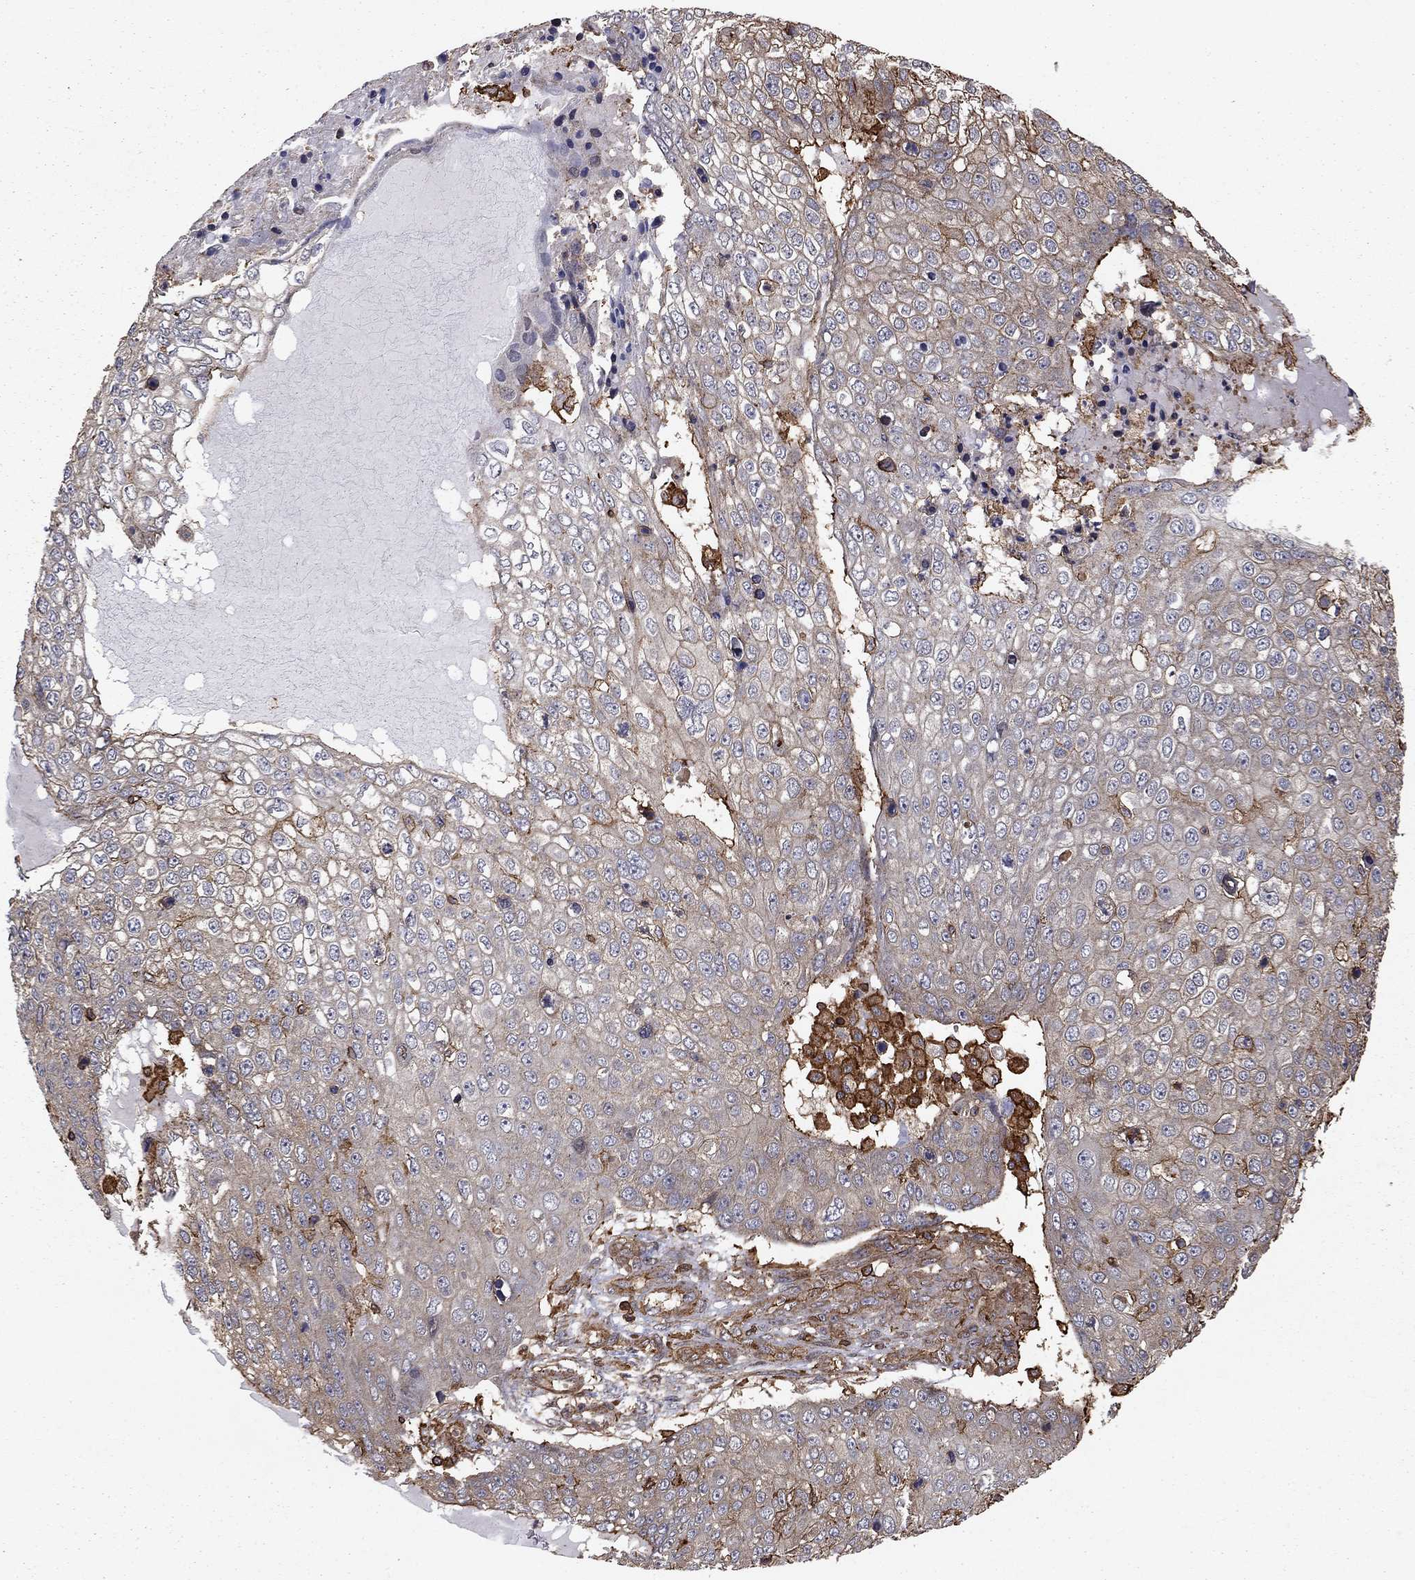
{"staining": {"intensity": "negative", "quantity": "none", "location": "none"}, "tissue": "skin cancer", "cell_type": "Tumor cells", "image_type": "cancer", "snomed": [{"axis": "morphology", "description": "Squamous cell carcinoma, NOS"}, {"axis": "topography", "description": "Skin"}], "caption": "Immunohistochemical staining of human skin cancer reveals no significant expression in tumor cells. The staining was performed using DAB (3,3'-diaminobenzidine) to visualize the protein expression in brown, while the nuclei were stained in blue with hematoxylin (Magnification: 20x).", "gene": "HABP4", "patient": {"sex": "male", "age": 71}}